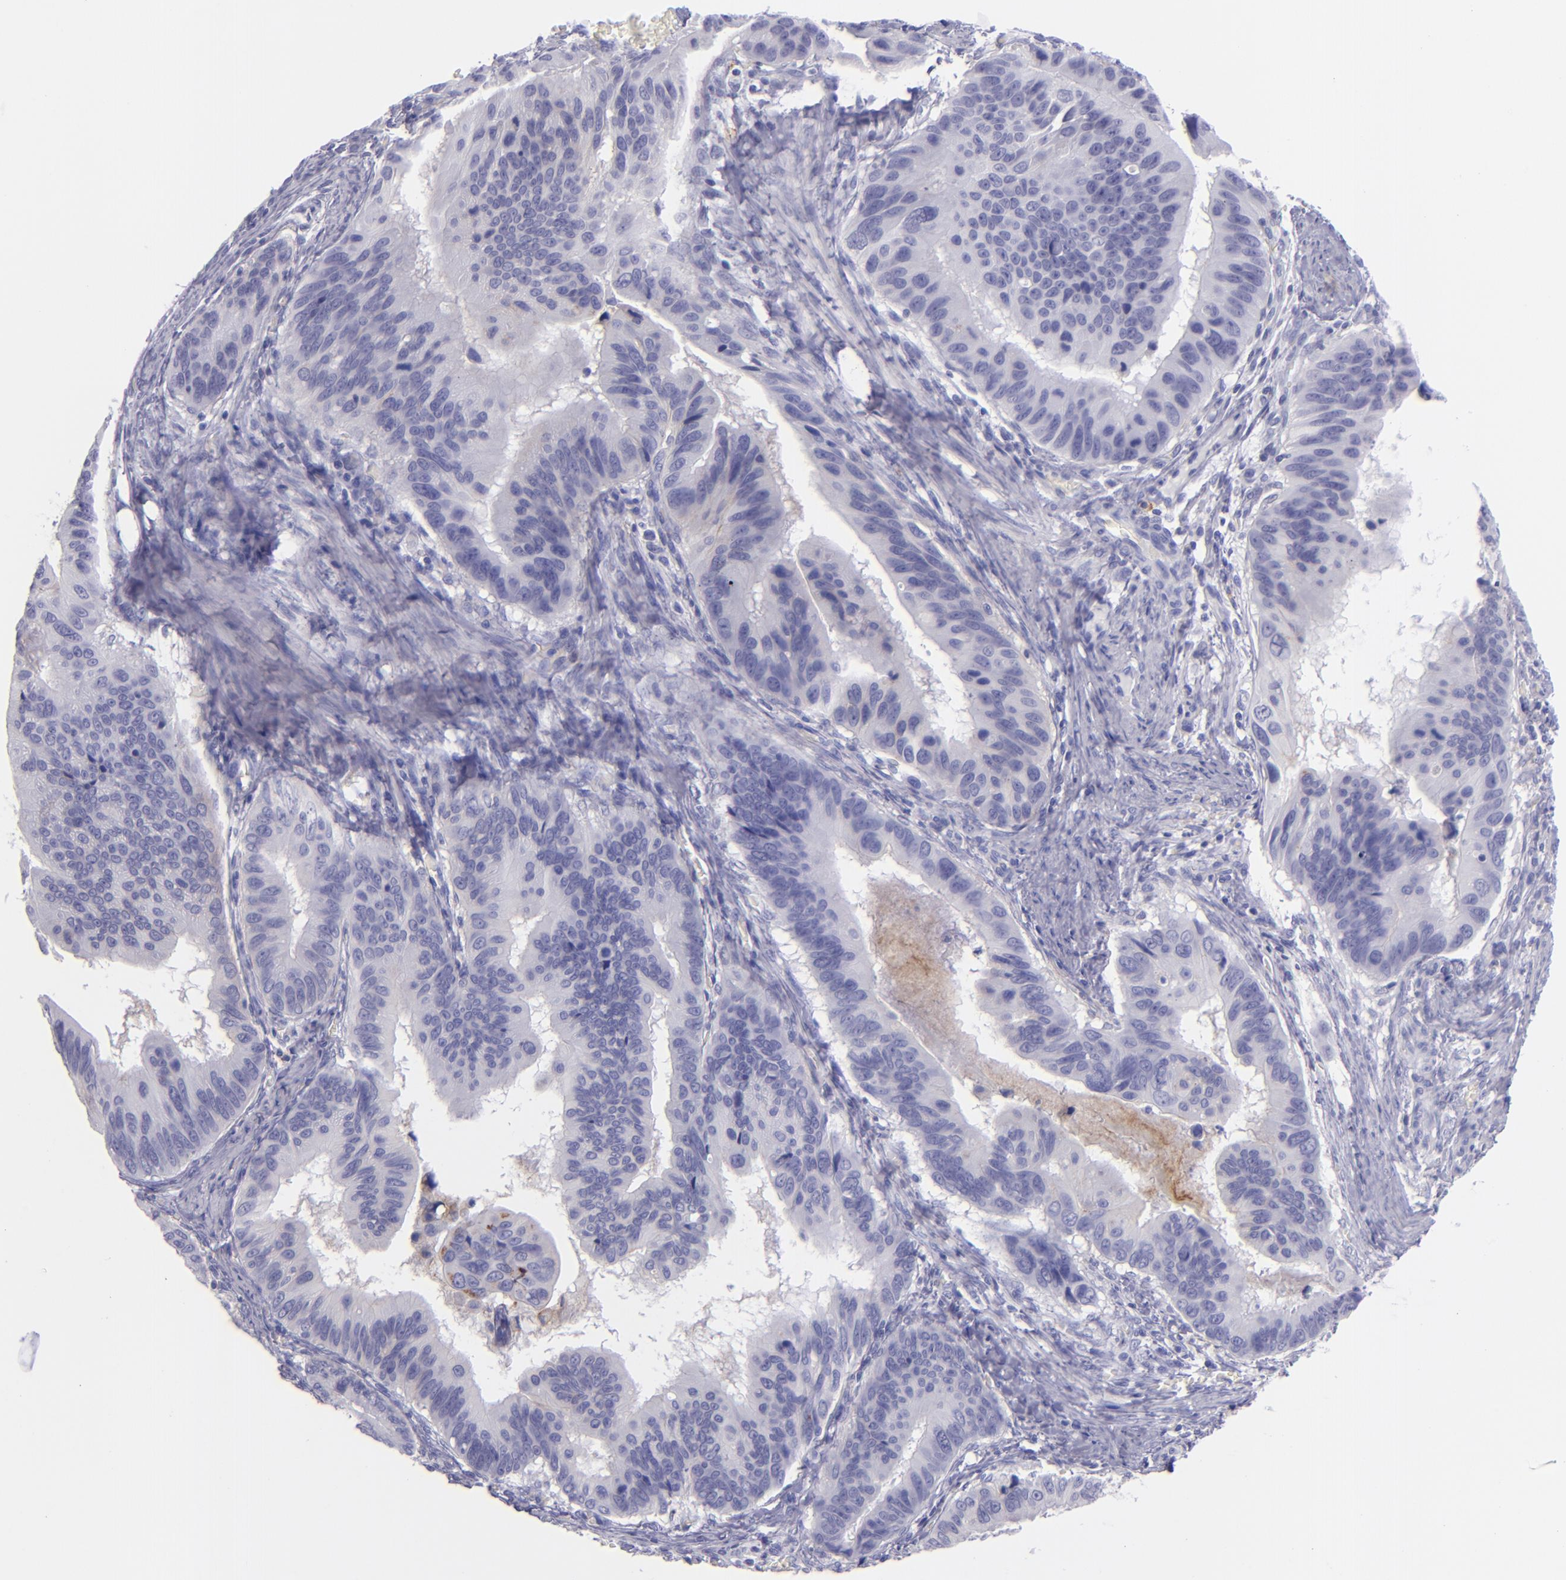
{"staining": {"intensity": "negative", "quantity": "none", "location": "none"}, "tissue": "stomach cancer", "cell_type": "Tumor cells", "image_type": "cancer", "snomed": [{"axis": "morphology", "description": "Adenocarcinoma, NOS"}, {"axis": "topography", "description": "Stomach, upper"}], "caption": "Stomach adenocarcinoma stained for a protein using immunohistochemistry (IHC) exhibits no expression tumor cells.", "gene": "CD82", "patient": {"sex": "male", "age": 80}}